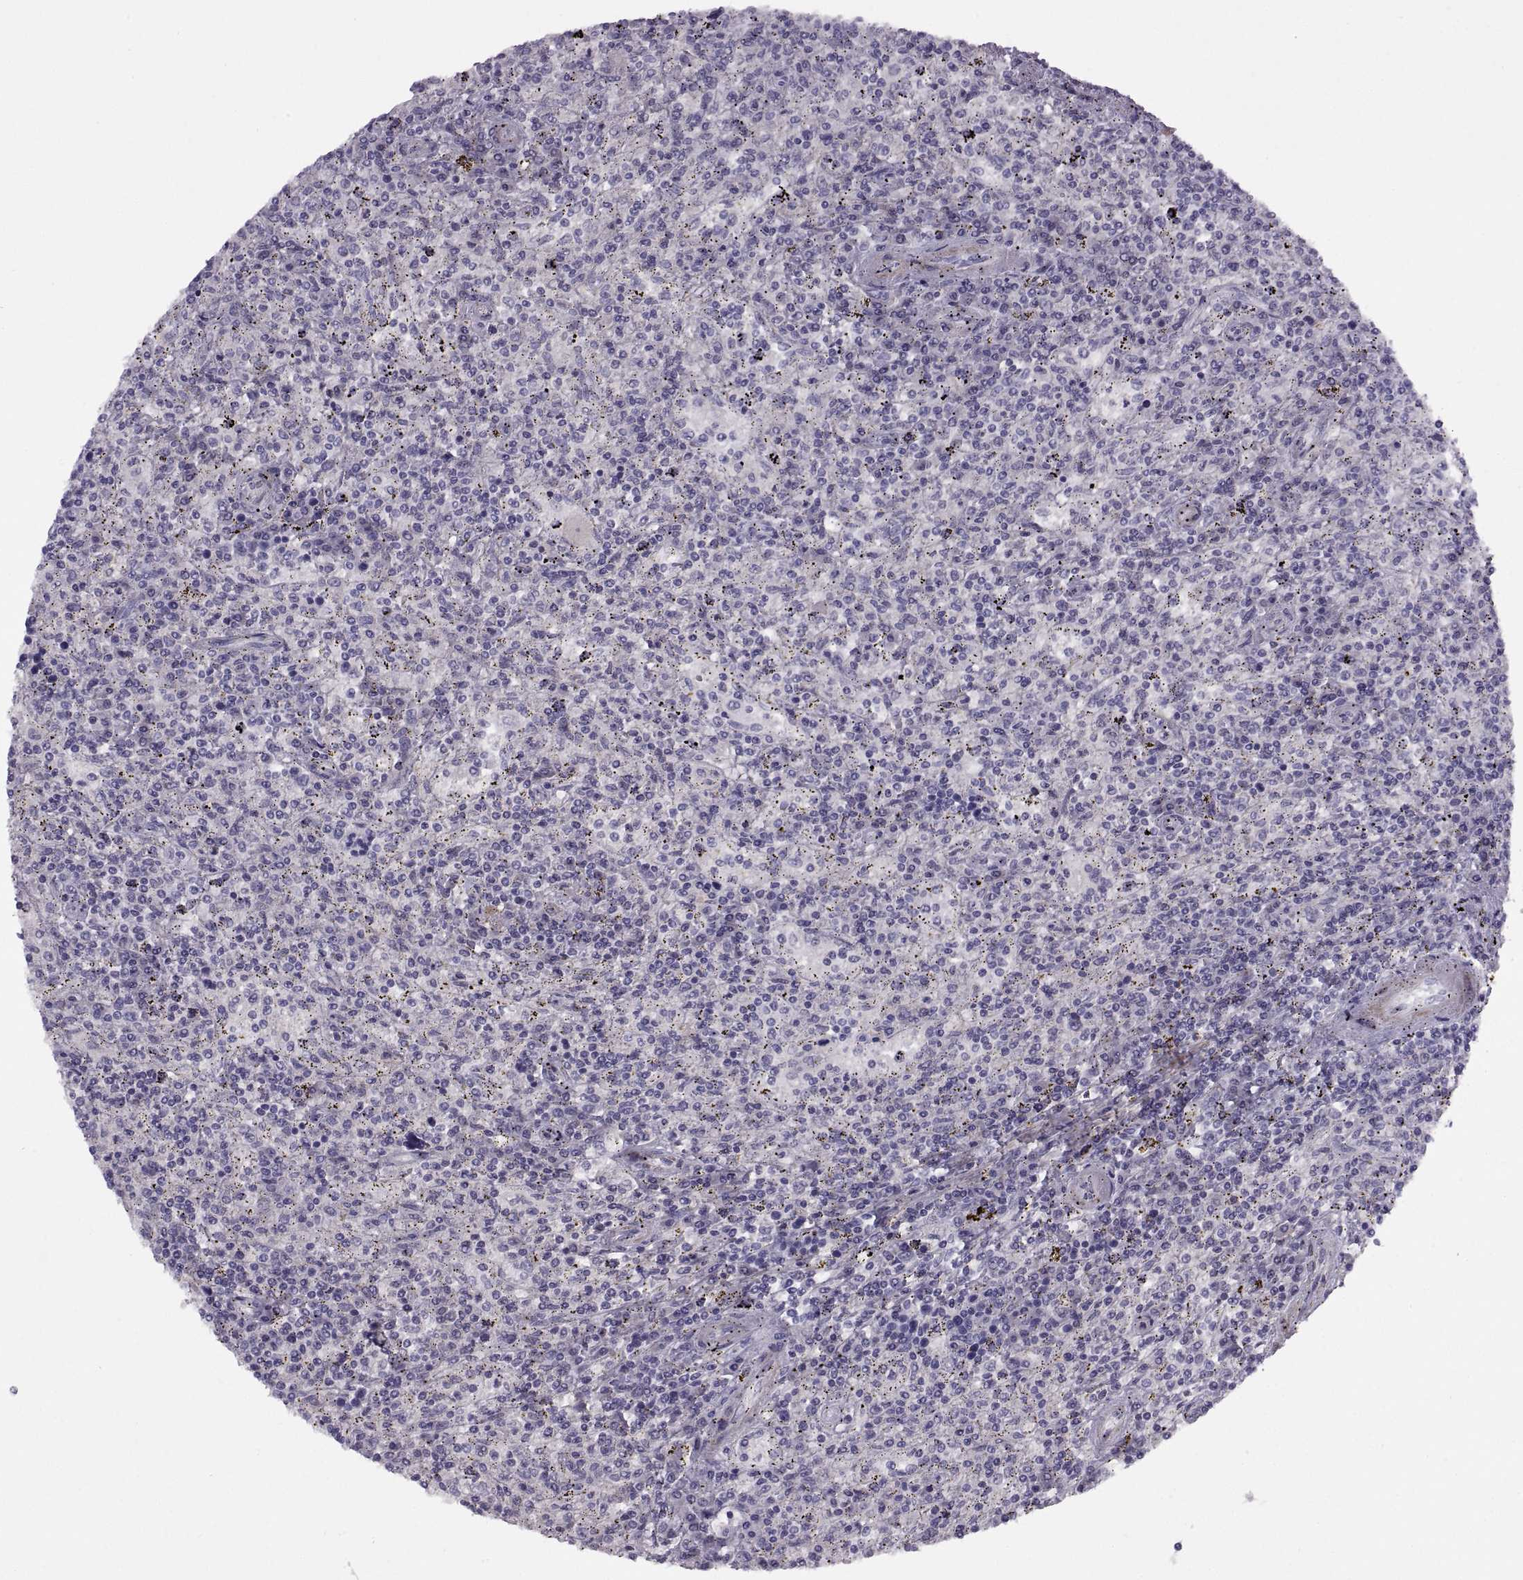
{"staining": {"intensity": "negative", "quantity": "none", "location": "none"}, "tissue": "lymphoma", "cell_type": "Tumor cells", "image_type": "cancer", "snomed": [{"axis": "morphology", "description": "Malignant lymphoma, non-Hodgkin's type, Low grade"}, {"axis": "topography", "description": "Spleen"}], "caption": "Tumor cells show no significant expression in malignant lymphoma, non-Hodgkin's type (low-grade).", "gene": "BSPH1", "patient": {"sex": "male", "age": 62}}